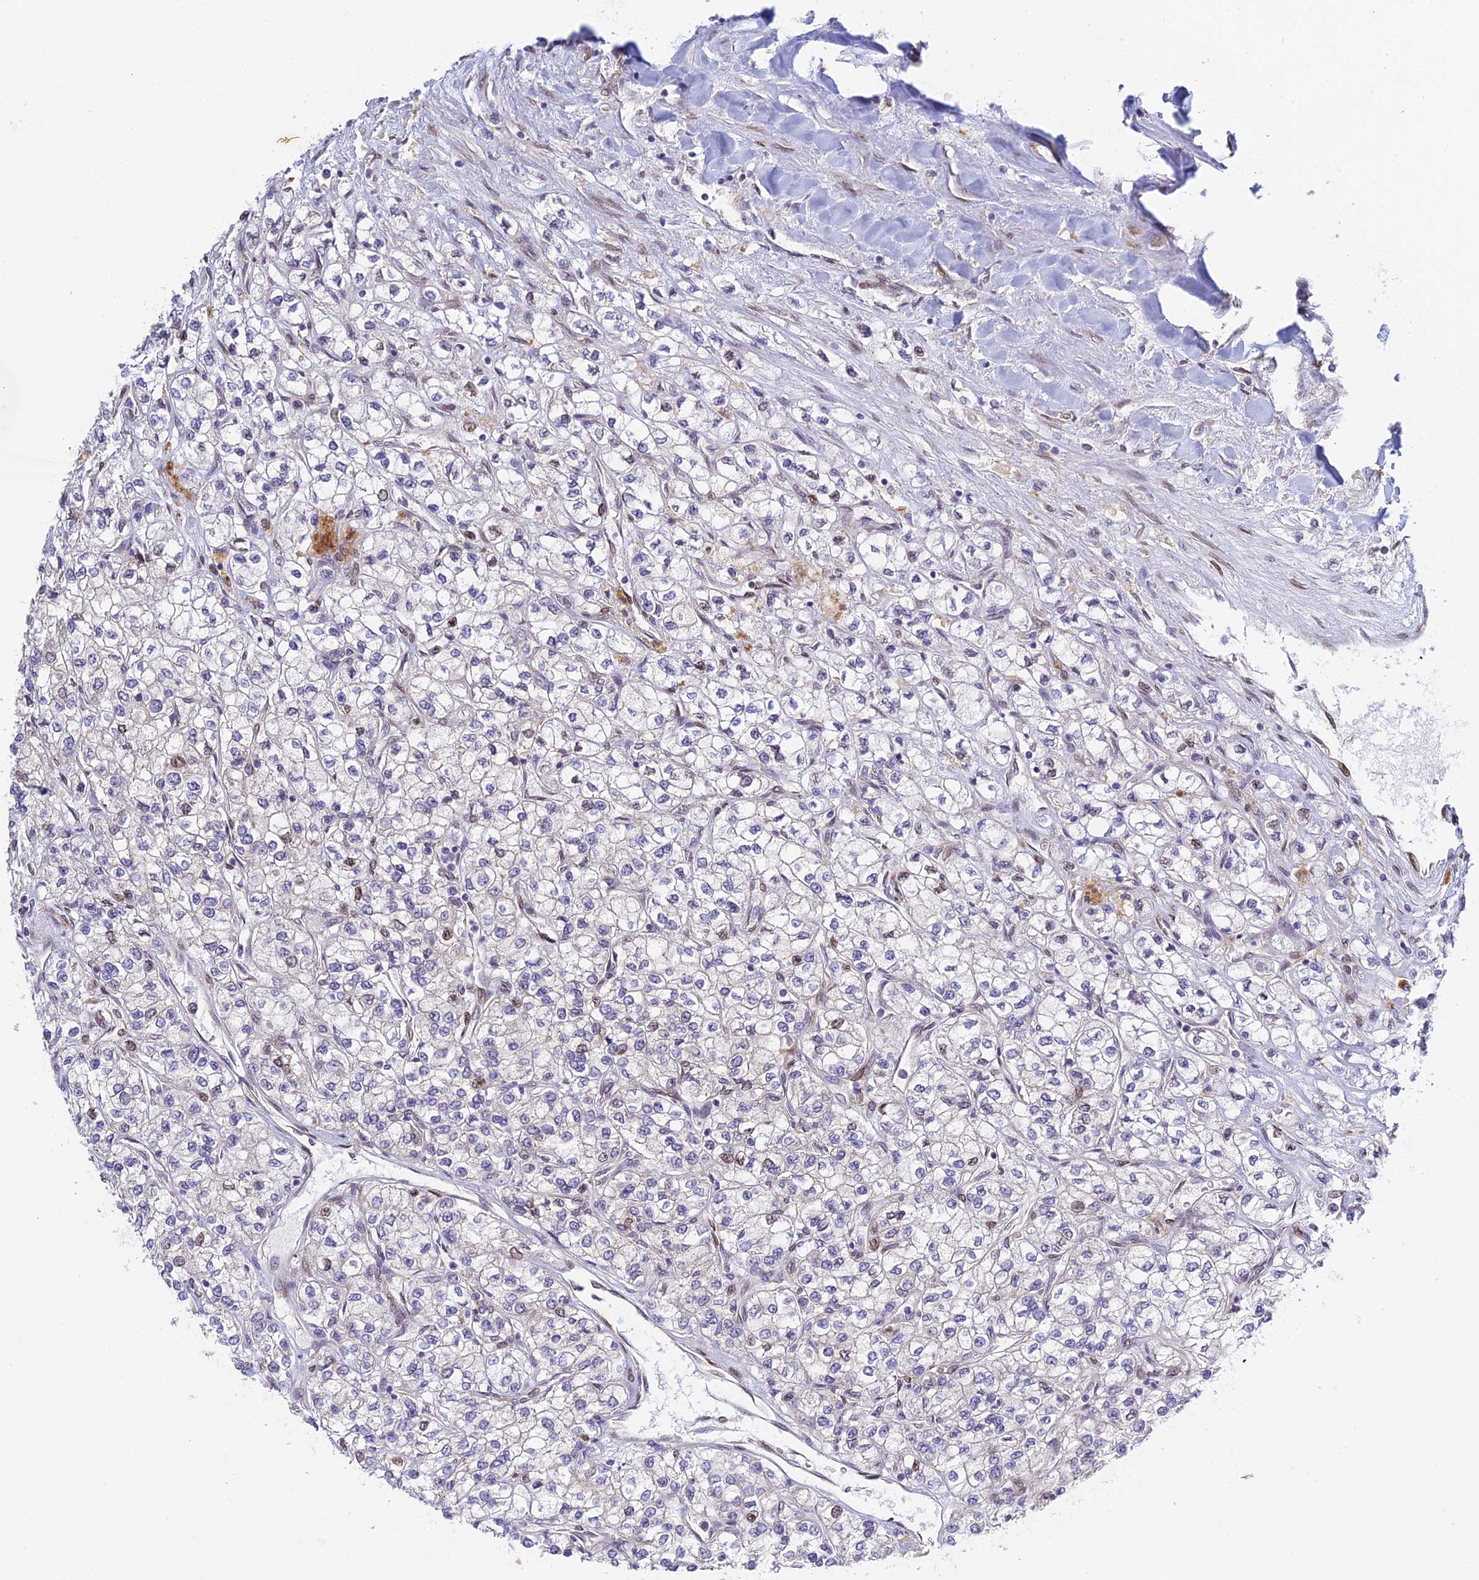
{"staining": {"intensity": "weak", "quantity": "<25%", "location": "nuclear"}, "tissue": "renal cancer", "cell_type": "Tumor cells", "image_type": "cancer", "snomed": [{"axis": "morphology", "description": "Adenocarcinoma, NOS"}, {"axis": "topography", "description": "Kidney"}], "caption": "This is a photomicrograph of IHC staining of renal cancer (adenocarcinoma), which shows no expression in tumor cells.", "gene": "SKIC8", "patient": {"sex": "male", "age": 80}}